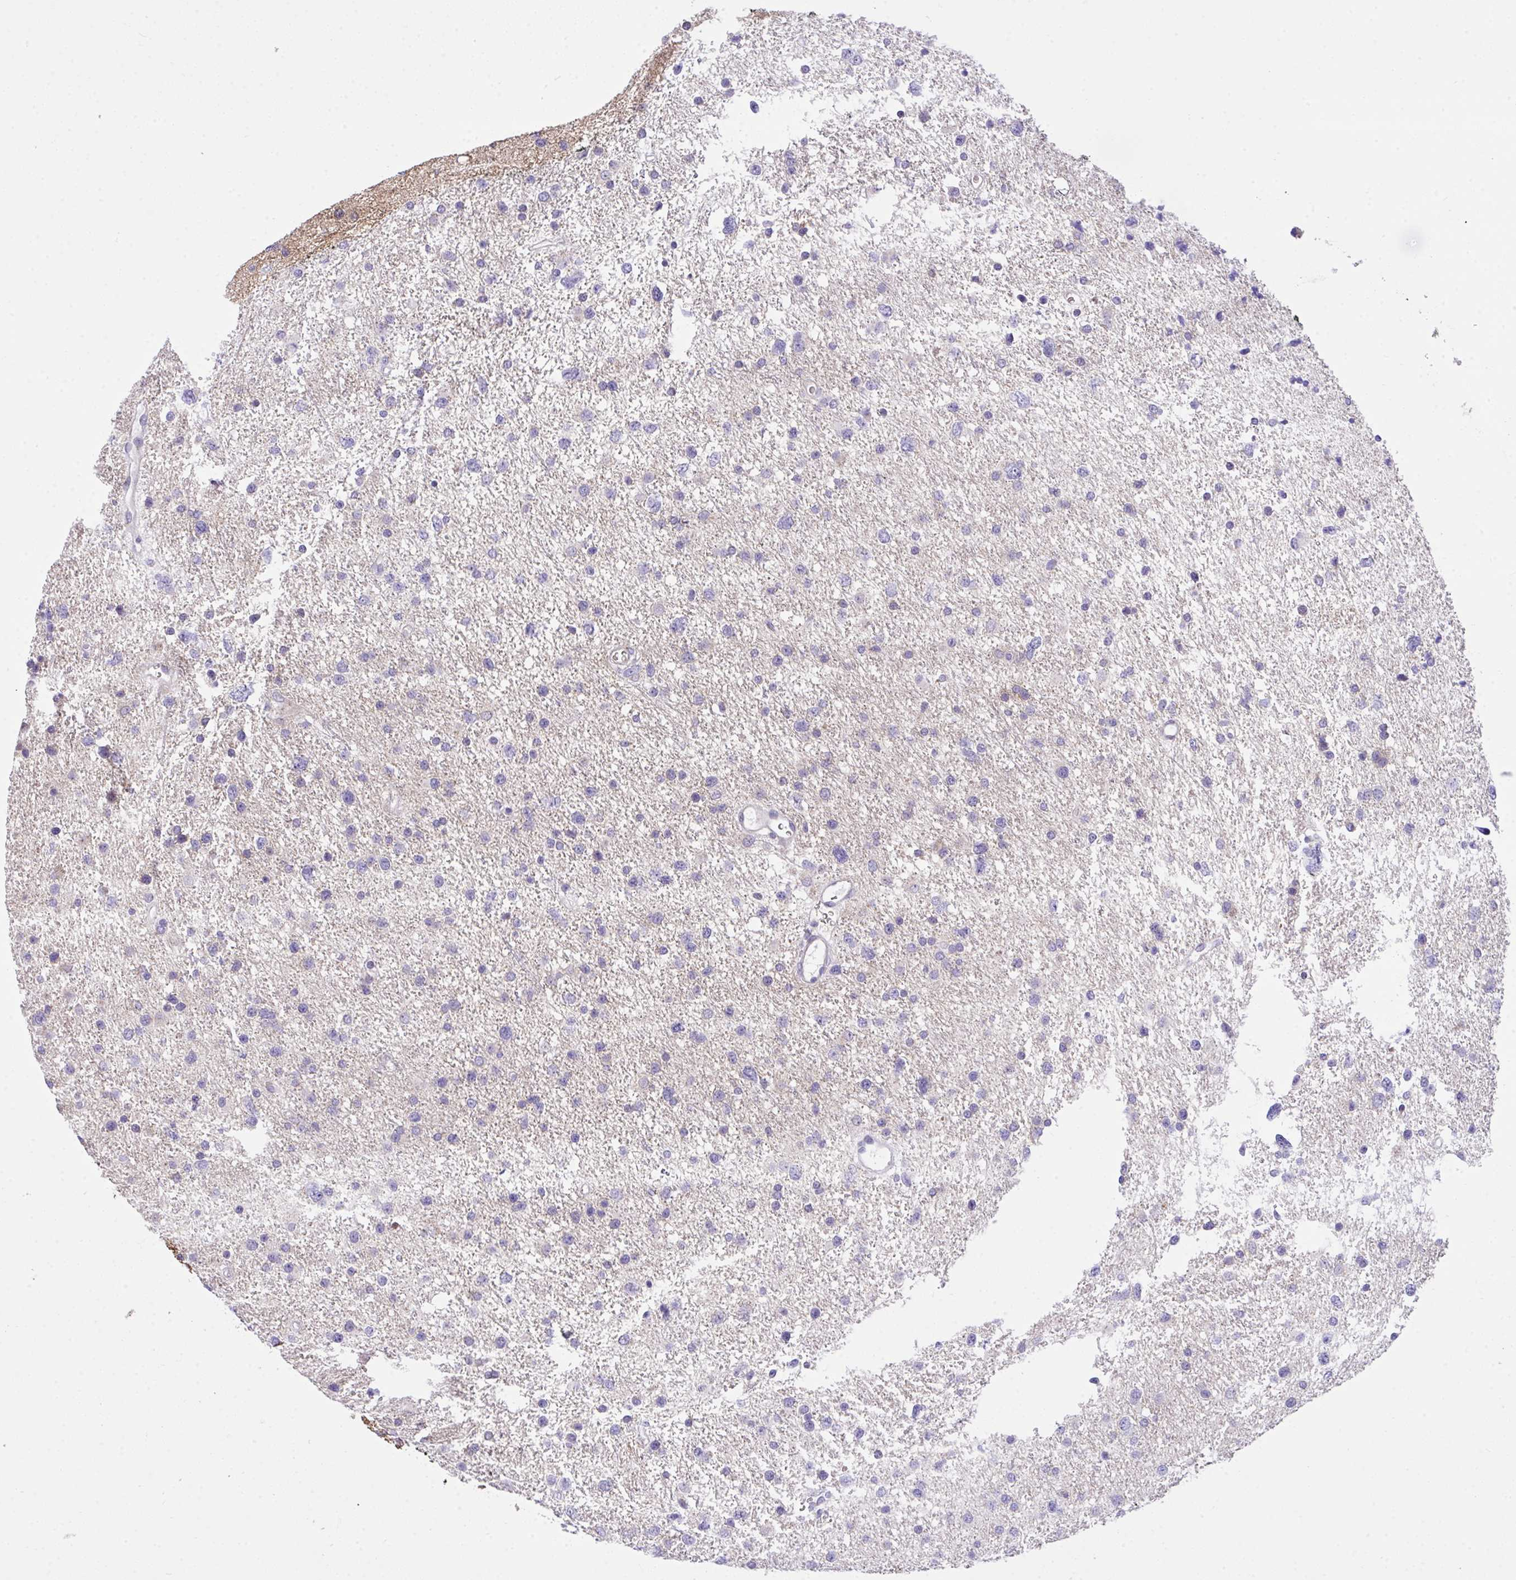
{"staining": {"intensity": "negative", "quantity": "none", "location": "none"}, "tissue": "glioma", "cell_type": "Tumor cells", "image_type": "cancer", "snomed": [{"axis": "morphology", "description": "Glioma, malignant, Low grade"}, {"axis": "topography", "description": "Brain"}], "caption": "Image shows no protein staining in tumor cells of malignant low-grade glioma tissue.", "gene": "ZNF554", "patient": {"sex": "female", "age": 55}}